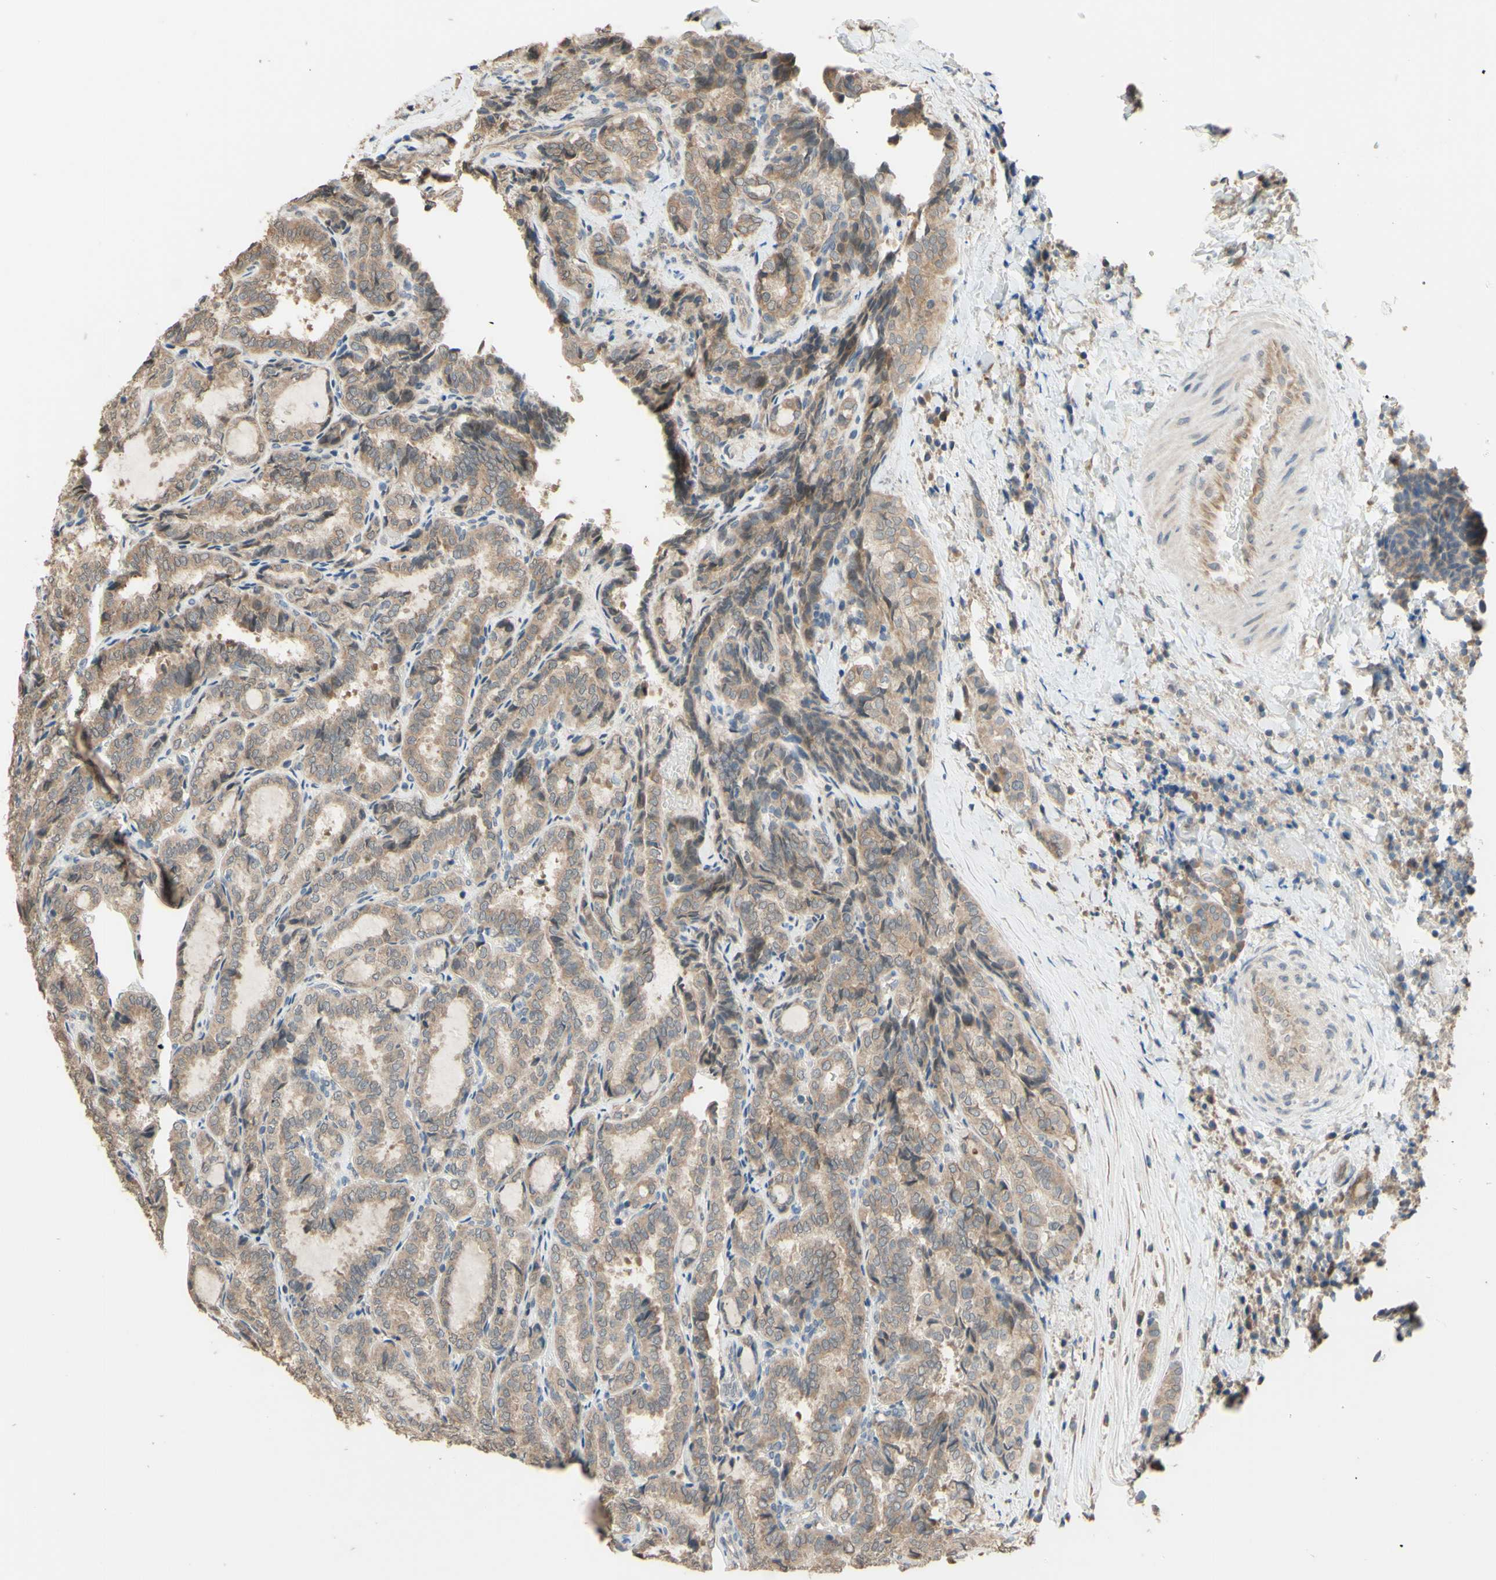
{"staining": {"intensity": "weak", "quantity": ">75%", "location": "cytoplasmic/membranous"}, "tissue": "thyroid cancer", "cell_type": "Tumor cells", "image_type": "cancer", "snomed": [{"axis": "morphology", "description": "Normal tissue, NOS"}, {"axis": "morphology", "description": "Papillary adenocarcinoma, NOS"}, {"axis": "topography", "description": "Thyroid gland"}], "caption": "Thyroid papillary adenocarcinoma was stained to show a protein in brown. There is low levels of weak cytoplasmic/membranous expression in about >75% of tumor cells.", "gene": "SMIM19", "patient": {"sex": "female", "age": 30}}